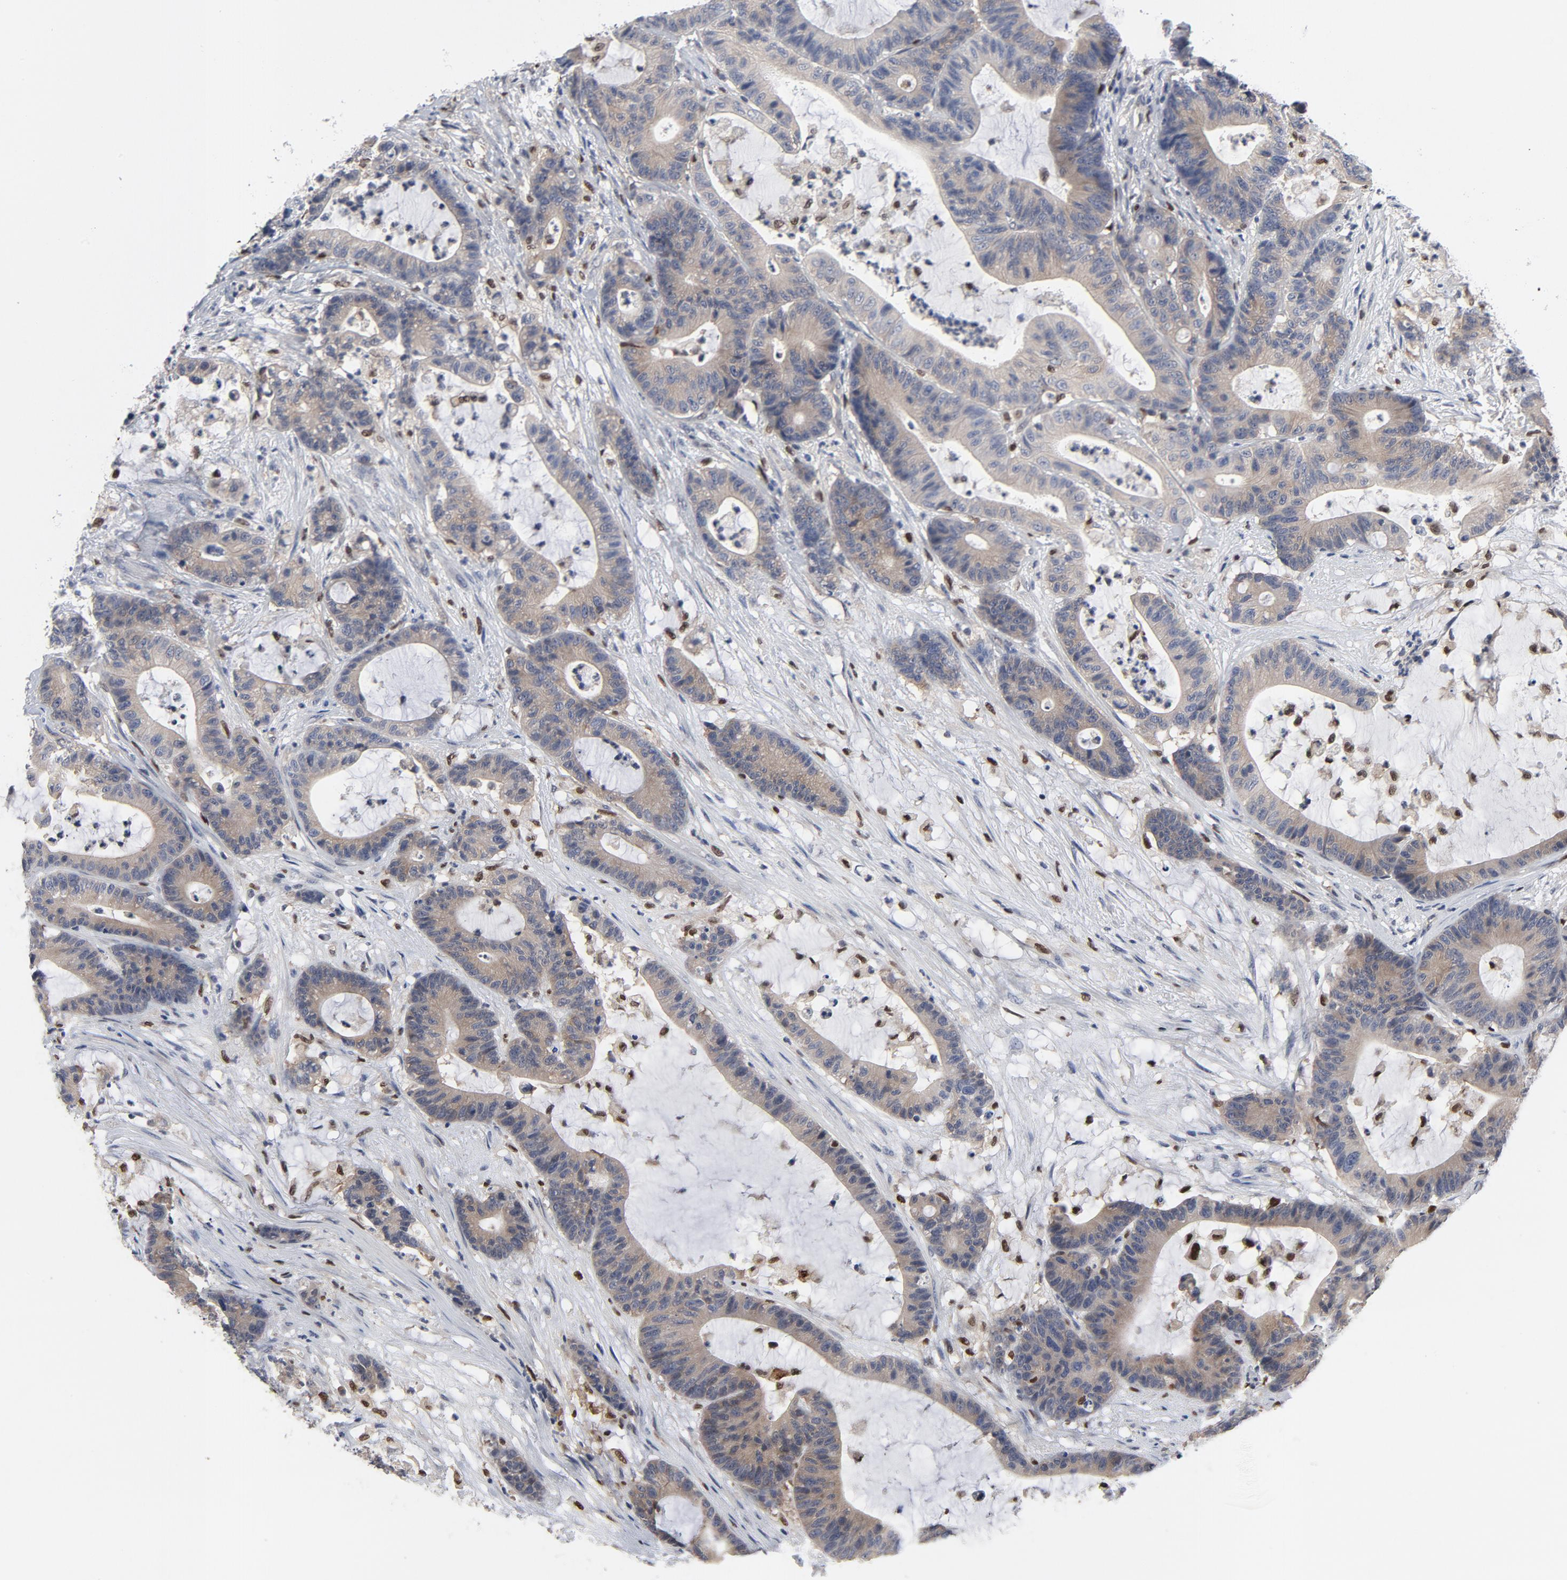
{"staining": {"intensity": "weak", "quantity": ">75%", "location": "cytoplasmic/membranous"}, "tissue": "colorectal cancer", "cell_type": "Tumor cells", "image_type": "cancer", "snomed": [{"axis": "morphology", "description": "Adenocarcinoma, NOS"}, {"axis": "topography", "description": "Colon"}], "caption": "A high-resolution photomicrograph shows immunohistochemistry staining of colorectal cancer, which exhibits weak cytoplasmic/membranous staining in about >75% of tumor cells. The staining is performed using DAB brown chromogen to label protein expression. The nuclei are counter-stained blue using hematoxylin.", "gene": "NFKB1", "patient": {"sex": "female", "age": 84}}